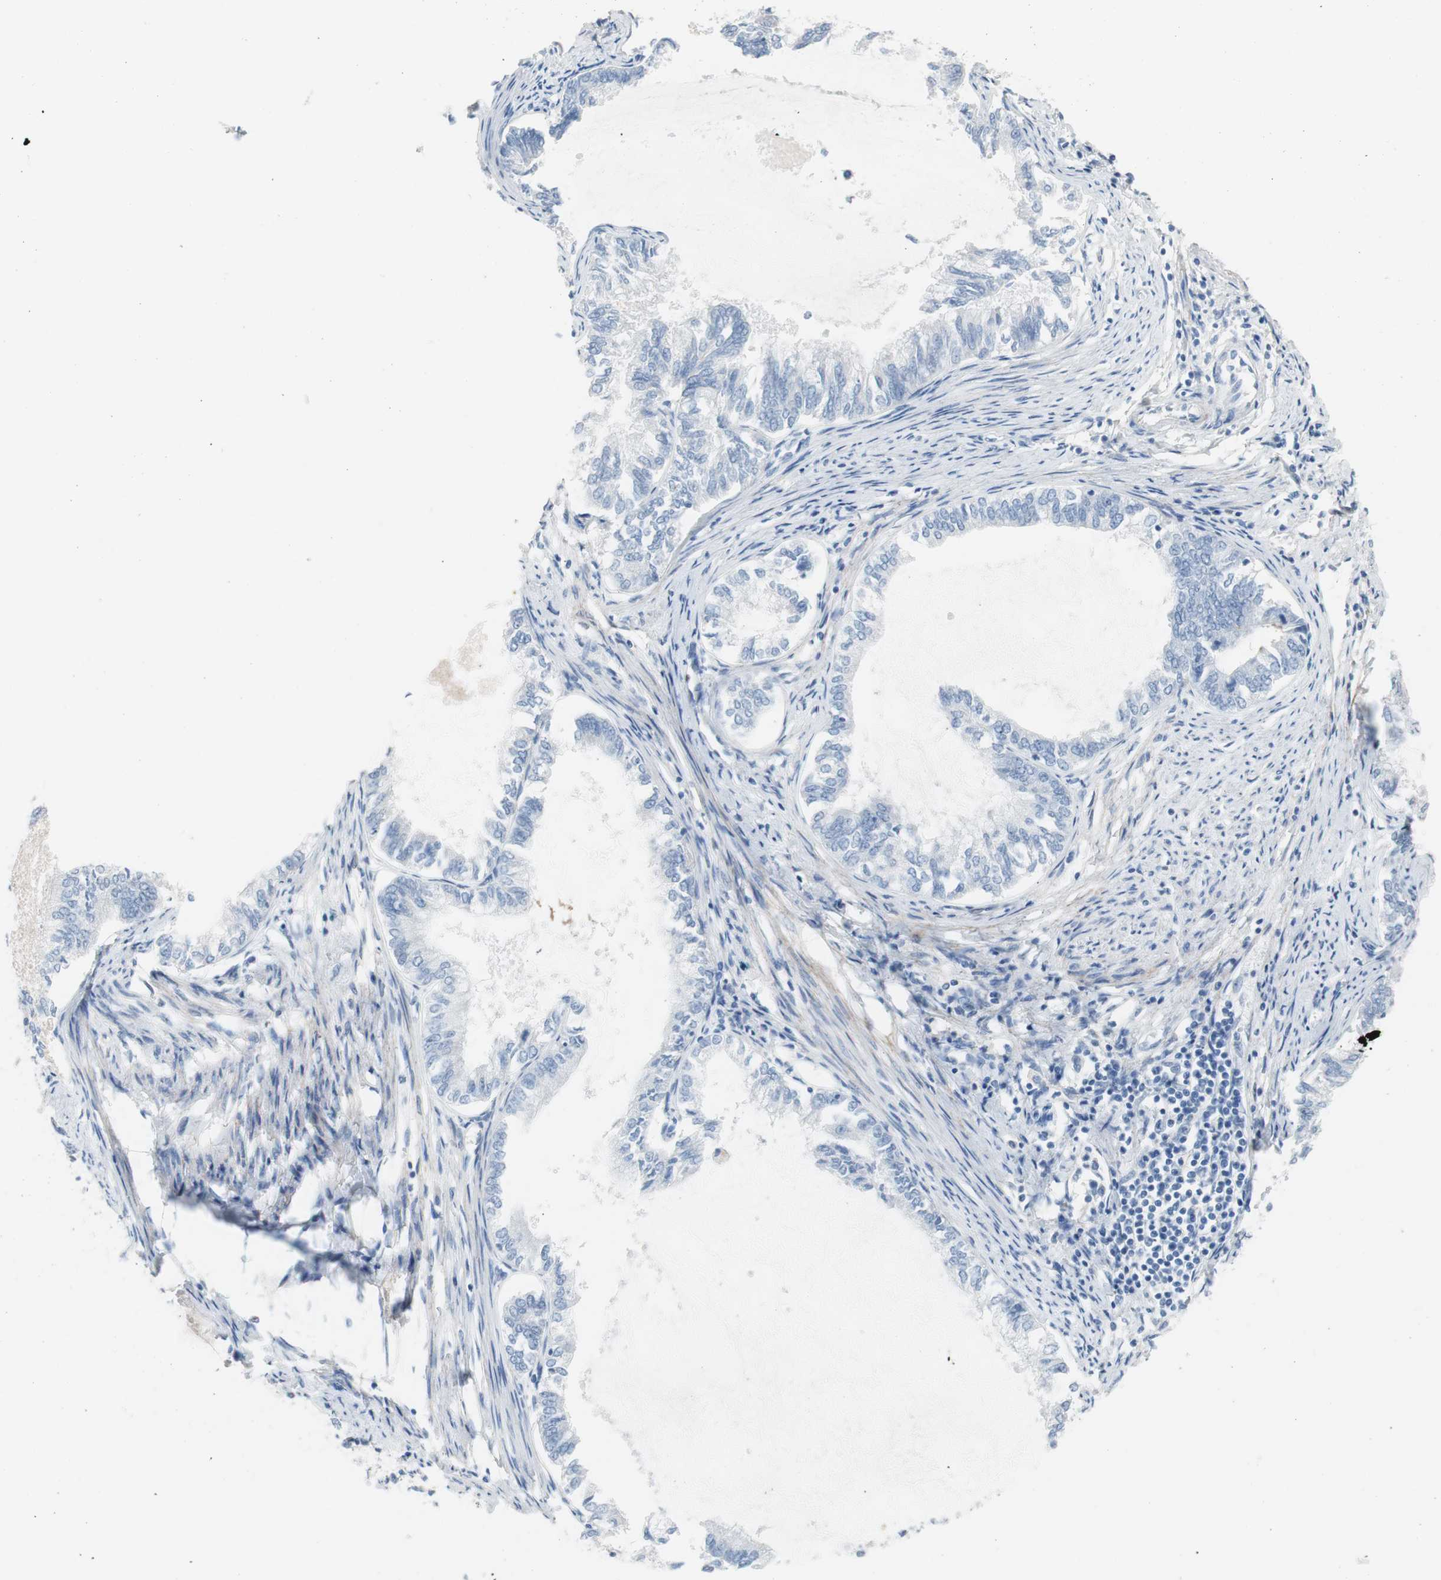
{"staining": {"intensity": "negative", "quantity": "none", "location": "none"}, "tissue": "endometrial cancer", "cell_type": "Tumor cells", "image_type": "cancer", "snomed": [{"axis": "morphology", "description": "Adenocarcinoma, NOS"}, {"axis": "topography", "description": "Endometrium"}], "caption": "The image exhibits no staining of tumor cells in endometrial cancer (adenocarcinoma).", "gene": "FOSL1", "patient": {"sex": "female", "age": 86}}